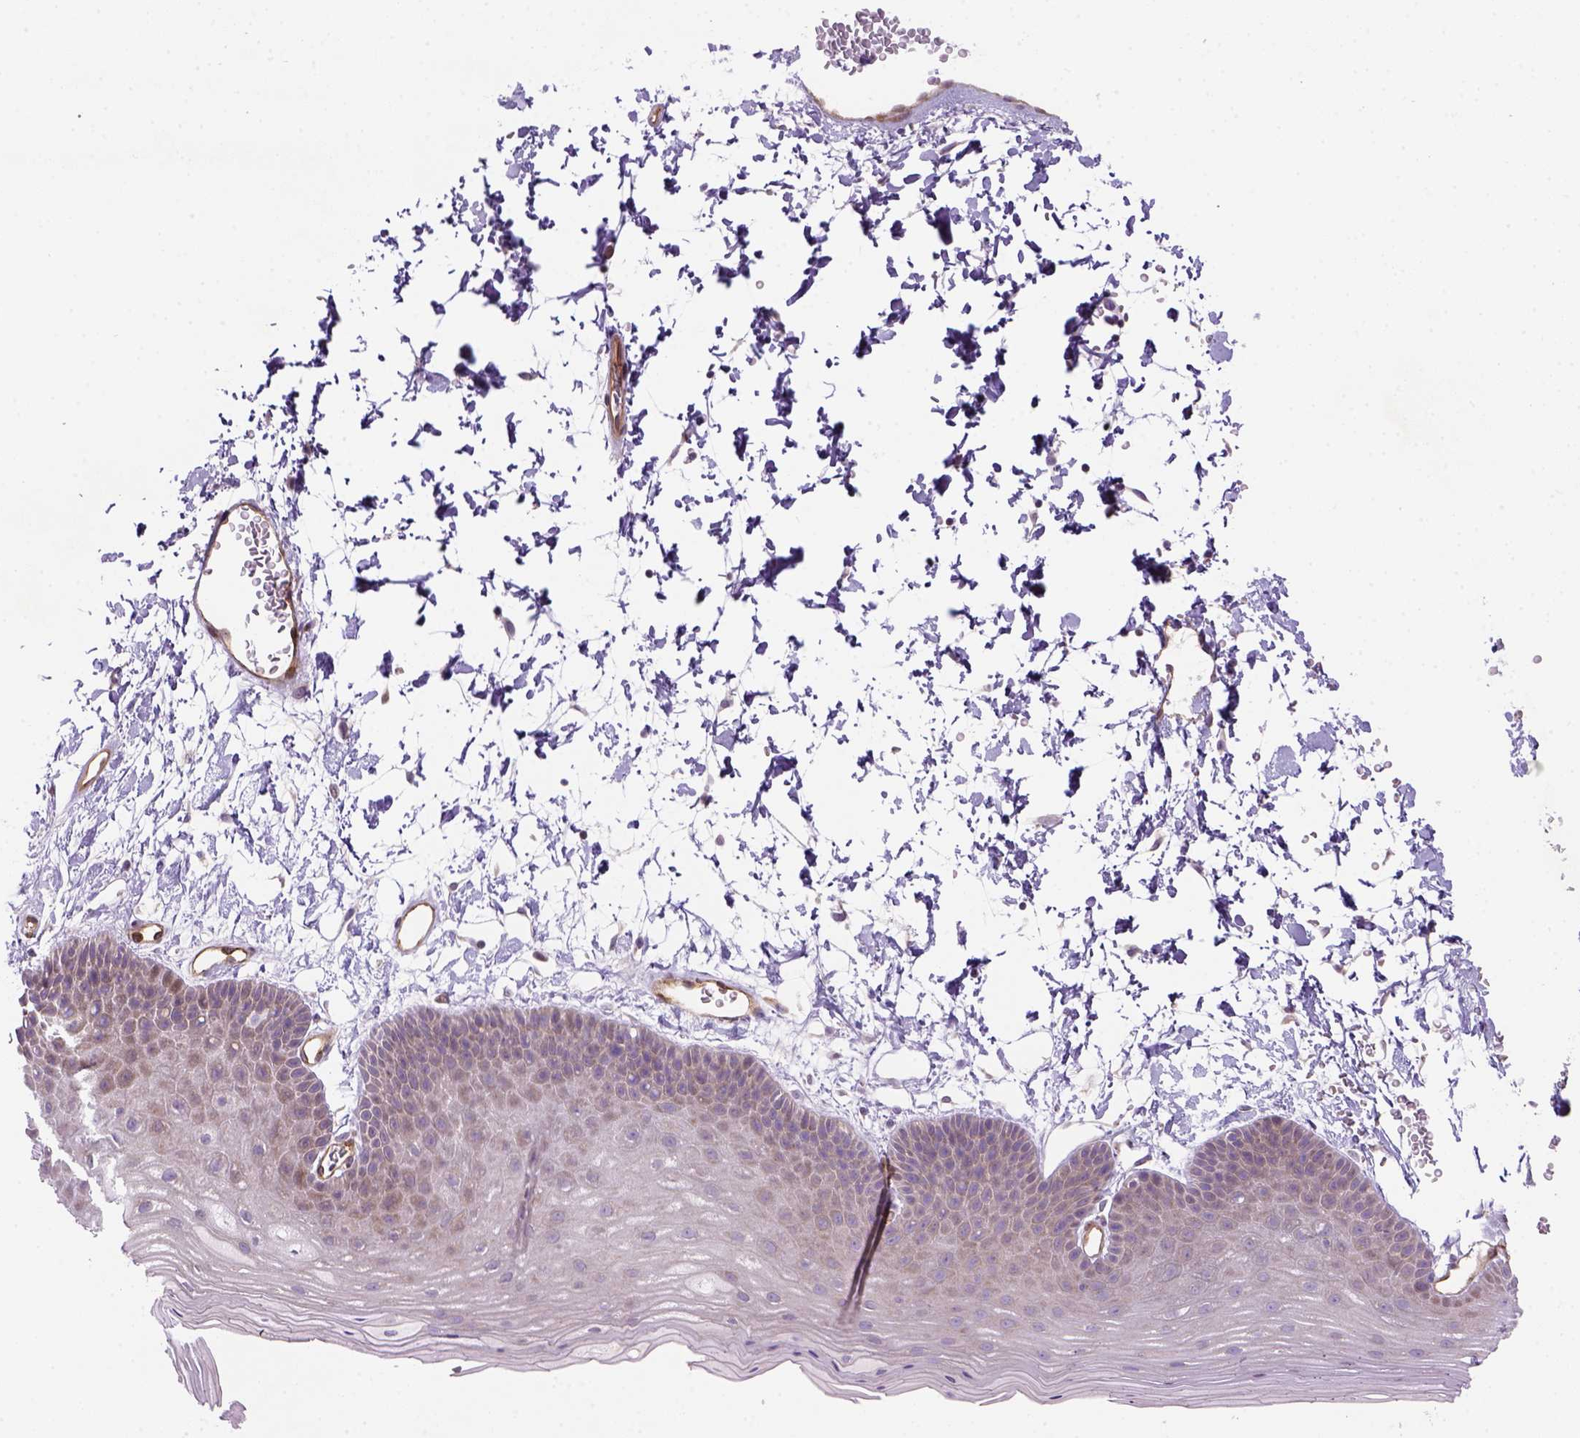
{"staining": {"intensity": "moderate", "quantity": "<25%", "location": "cytoplasmic/membranous"}, "tissue": "skin", "cell_type": "Epidermal cells", "image_type": "normal", "snomed": [{"axis": "morphology", "description": "Normal tissue, NOS"}, {"axis": "topography", "description": "Anal"}], "caption": "High-power microscopy captured an immunohistochemistry (IHC) photomicrograph of normal skin, revealing moderate cytoplasmic/membranous expression in approximately <25% of epidermal cells.", "gene": "VSTM5", "patient": {"sex": "male", "age": 53}}